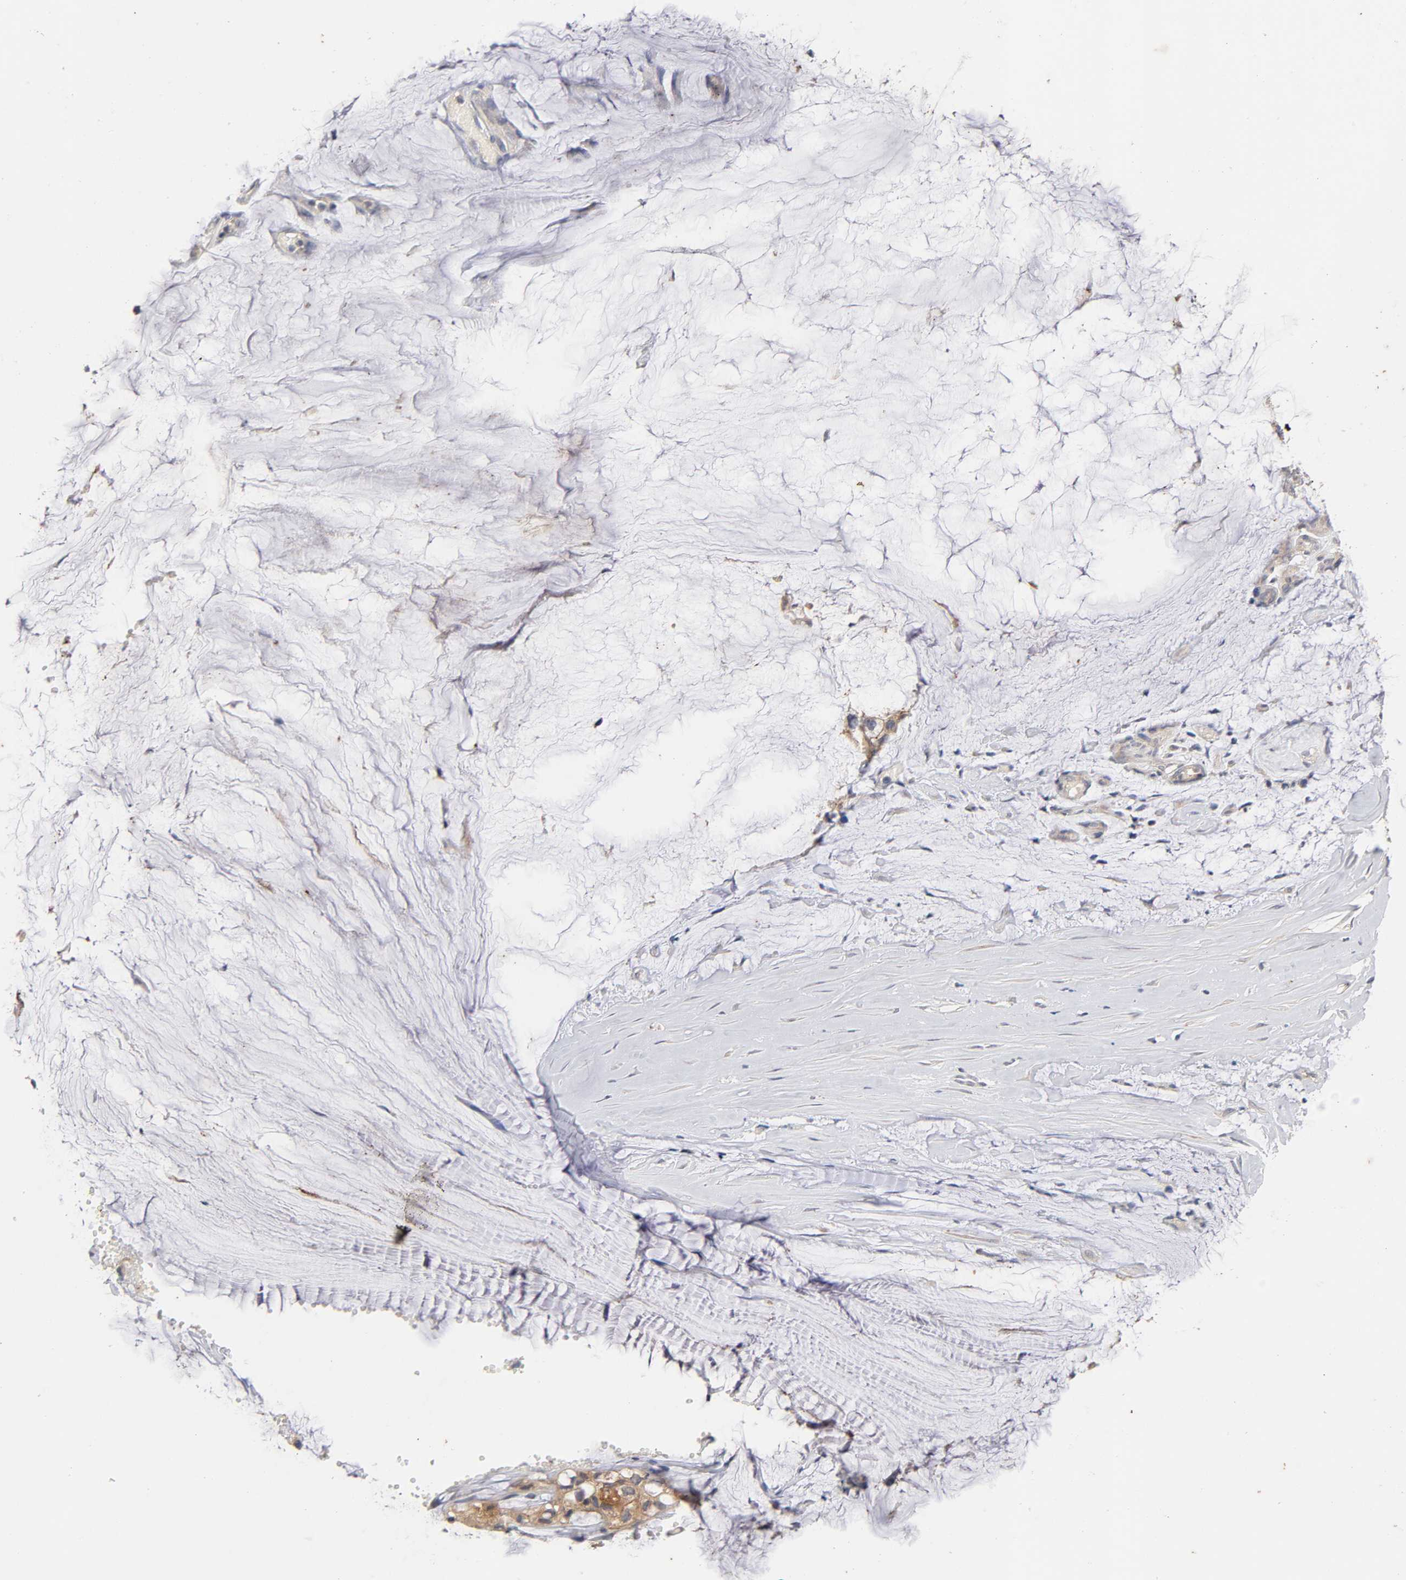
{"staining": {"intensity": "weak", "quantity": ">75%", "location": "cytoplasmic/membranous"}, "tissue": "ovarian cancer", "cell_type": "Tumor cells", "image_type": "cancer", "snomed": [{"axis": "morphology", "description": "Cystadenocarcinoma, mucinous, NOS"}, {"axis": "topography", "description": "Ovary"}], "caption": "This photomicrograph shows immunohistochemistry (IHC) staining of ovarian cancer (mucinous cystadenocarcinoma), with low weak cytoplasmic/membranous expression in approximately >75% of tumor cells.", "gene": "CXADR", "patient": {"sex": "female", "age": 39}}